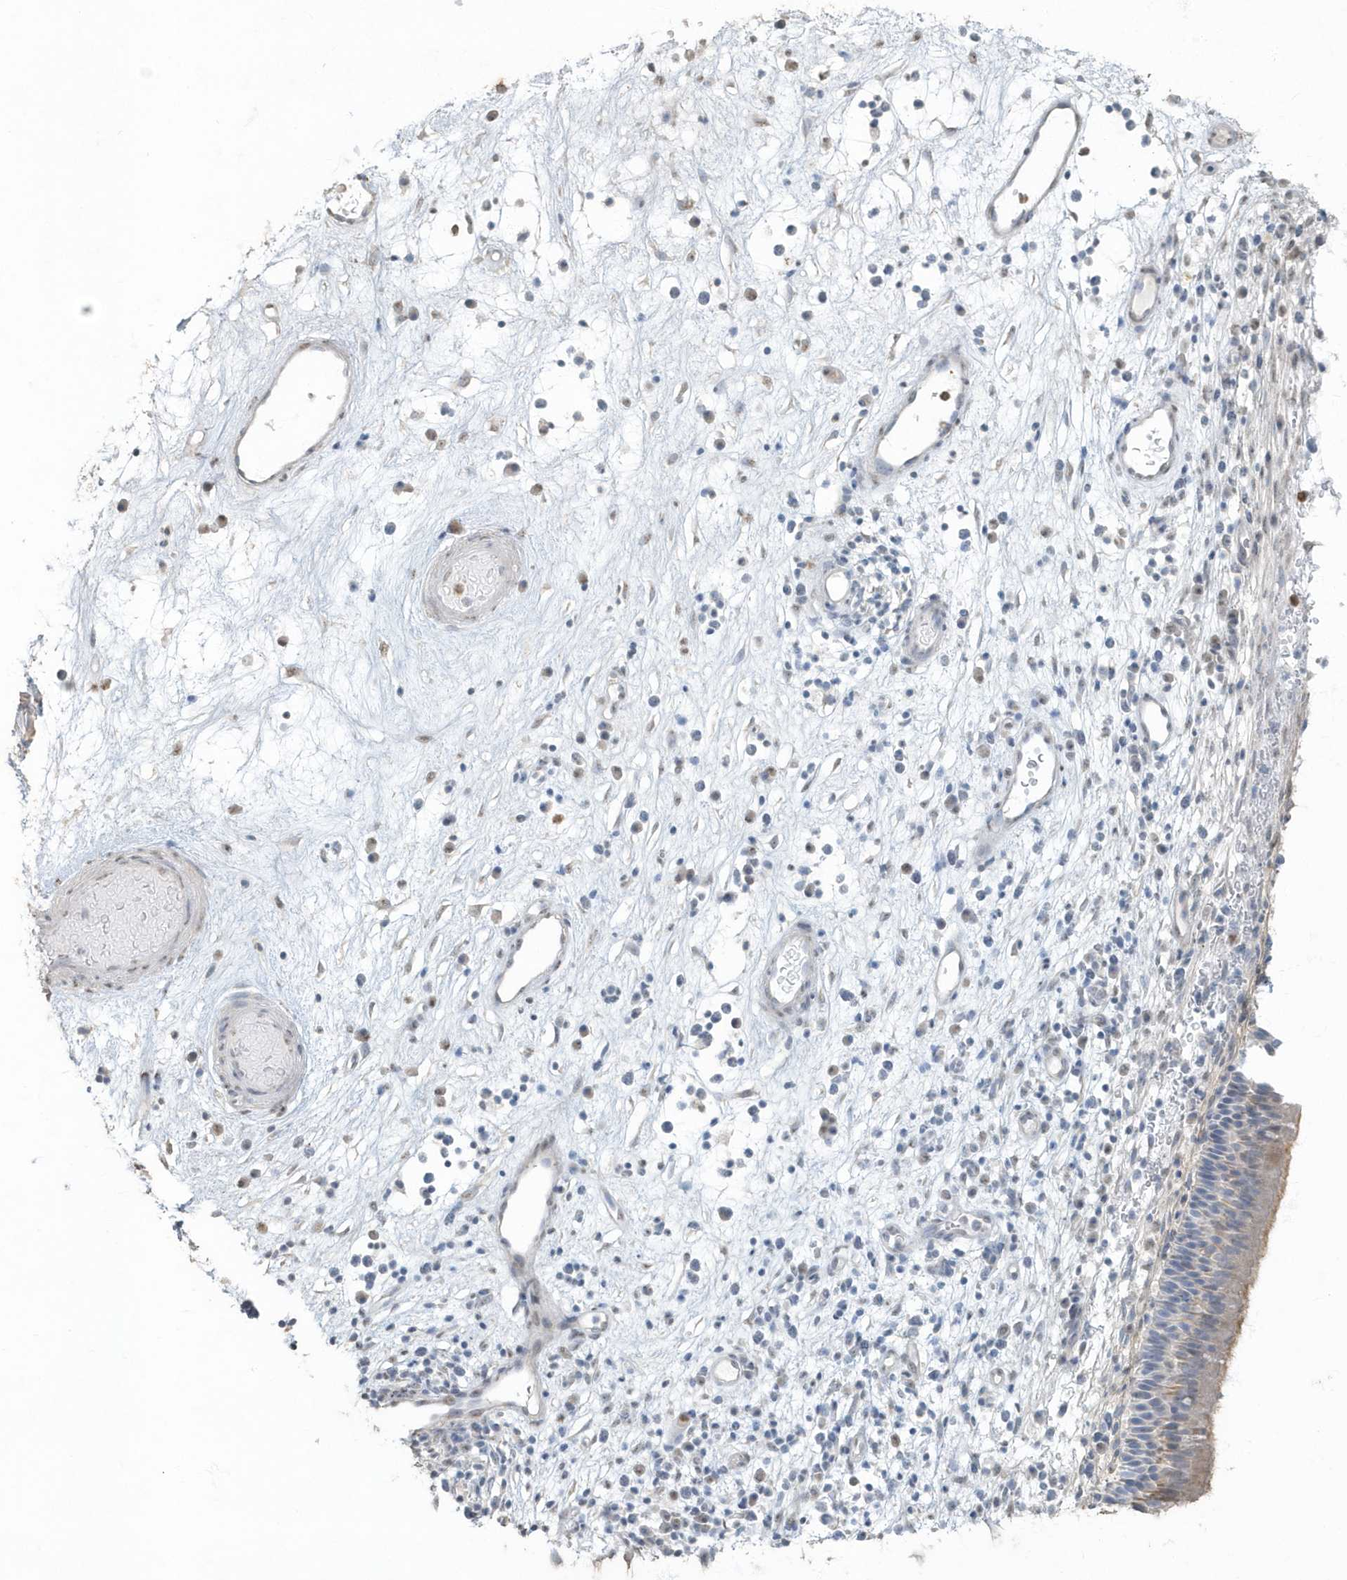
{"staining": {"intensity": "weak", "quantity": "<25%", "location": "cytoplasmic/membranous"}, "tissue": "nasopharynx", "cell_type": "Respiratory epithelial cells", "image_type": "normal", "snomed": [{"axis": "morphology", "description": "Normal tissue, NOS"}, {"axis": "morphology", "description": "Inflammation, NOS"}, {"axis": "morphology", "description": "Malignant melanoma, Metastatic site"}, {"axis": "topography", "description": "Nasopharynx"}], "caption": "Immunohistochemical staining of normal human nasopharynx displays no significant expression in respiratory epithelial cells.", "gene": "MYOT", "patient": {"sex": "male", "age": 70}}